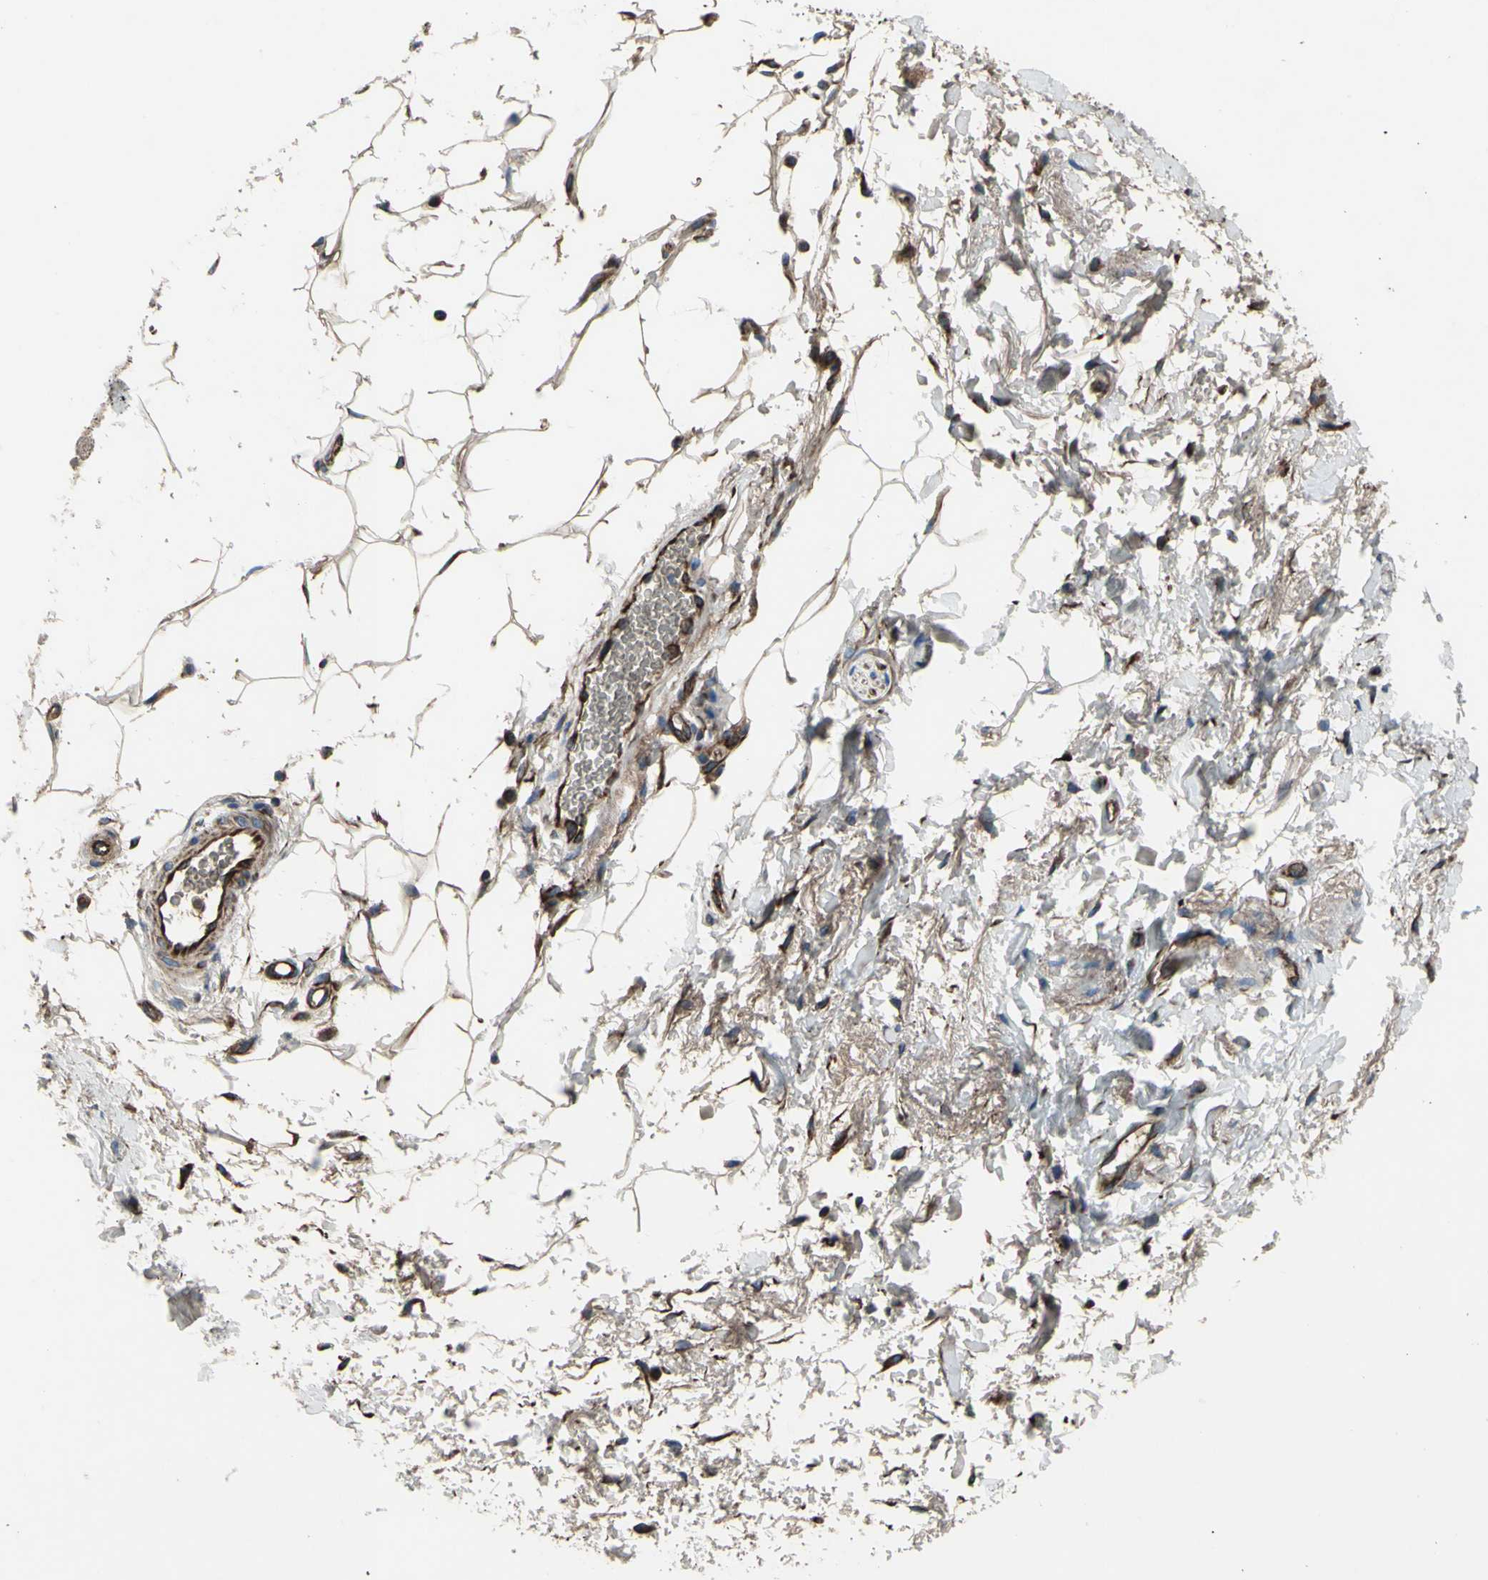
{"staining": {"intensity": "moderate", "quantity": ">75%", "location": "cytoplasmic/membranous"}, "tissue": "adipose tissue", "cell_type": "Adipocytes", "image_type": "normal", "snomed": [{"axis": "morphology", "description": "Normal tissue, NOS"}, {"axis": "topography", "description": "Soft tissue"}, {"axis": "topography", "description": "Peripheral nerve tissue"}], "caption": "This photomicrograph exhibits immunohistochemistry staining of benign adipose tissue, with medium moderate cytoplasmic/membranous positivity in about >75% of adipocytes.", "gene": "EMC7", "patient": {"sex": "female", "age": 71}}